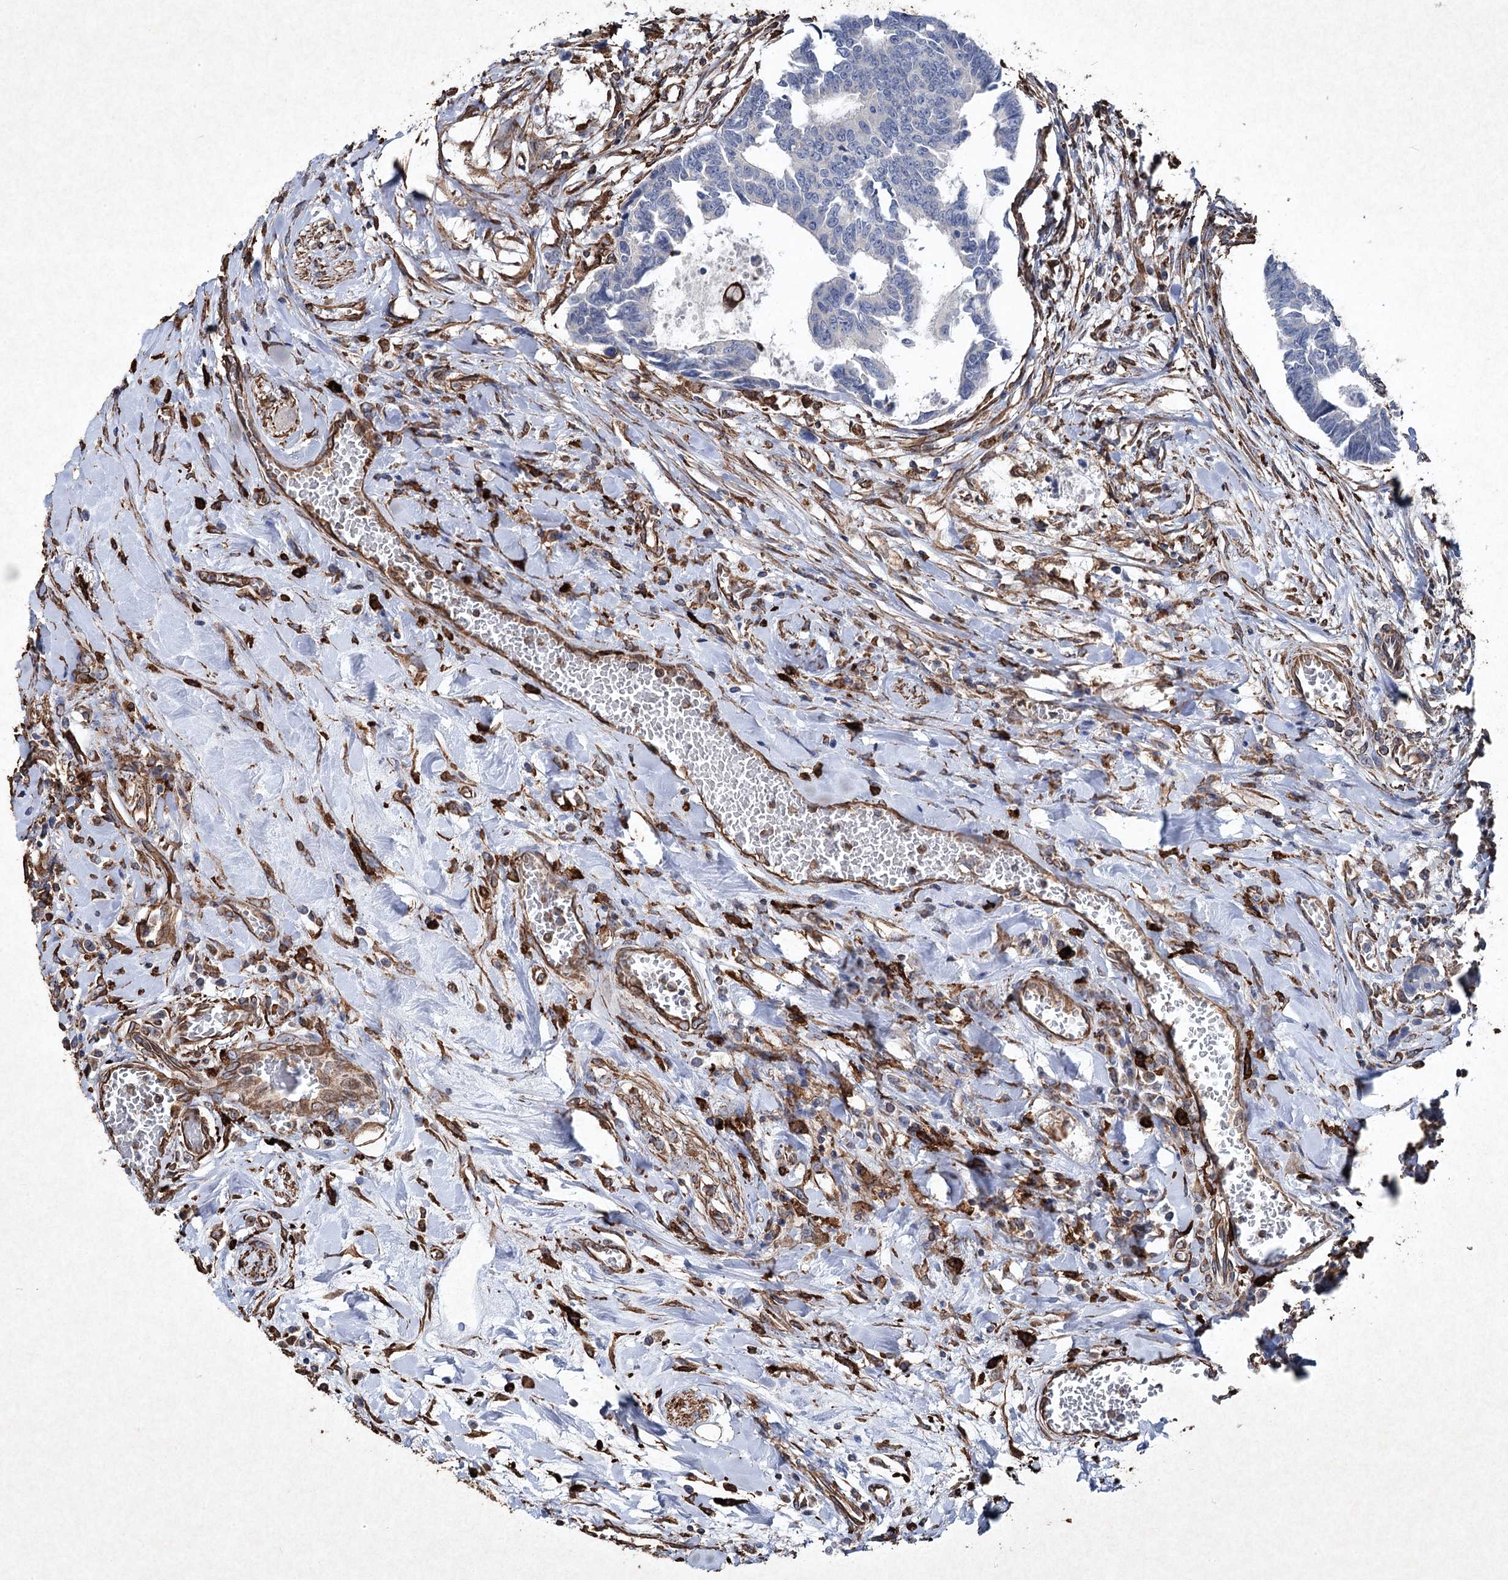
{"staining": {"intensity": "negative", "quantity": "none", "location": "none"}, "tissue": "colorectal cancer", "cell_type": "Tumor cells", "image_type": "cancer", "snomed": [{"axis": "morphology", "description": "Adenocarcinoma, NOS"}, {"axis": "topography", "description": "Rectum"}], "caption": "Human adenocarcinoma (colorectal) stained for a protein using IHC displays no expression in tumor cells.", "gene": "CLEC4M", "patient": {"sex": "female", "age": 65}}